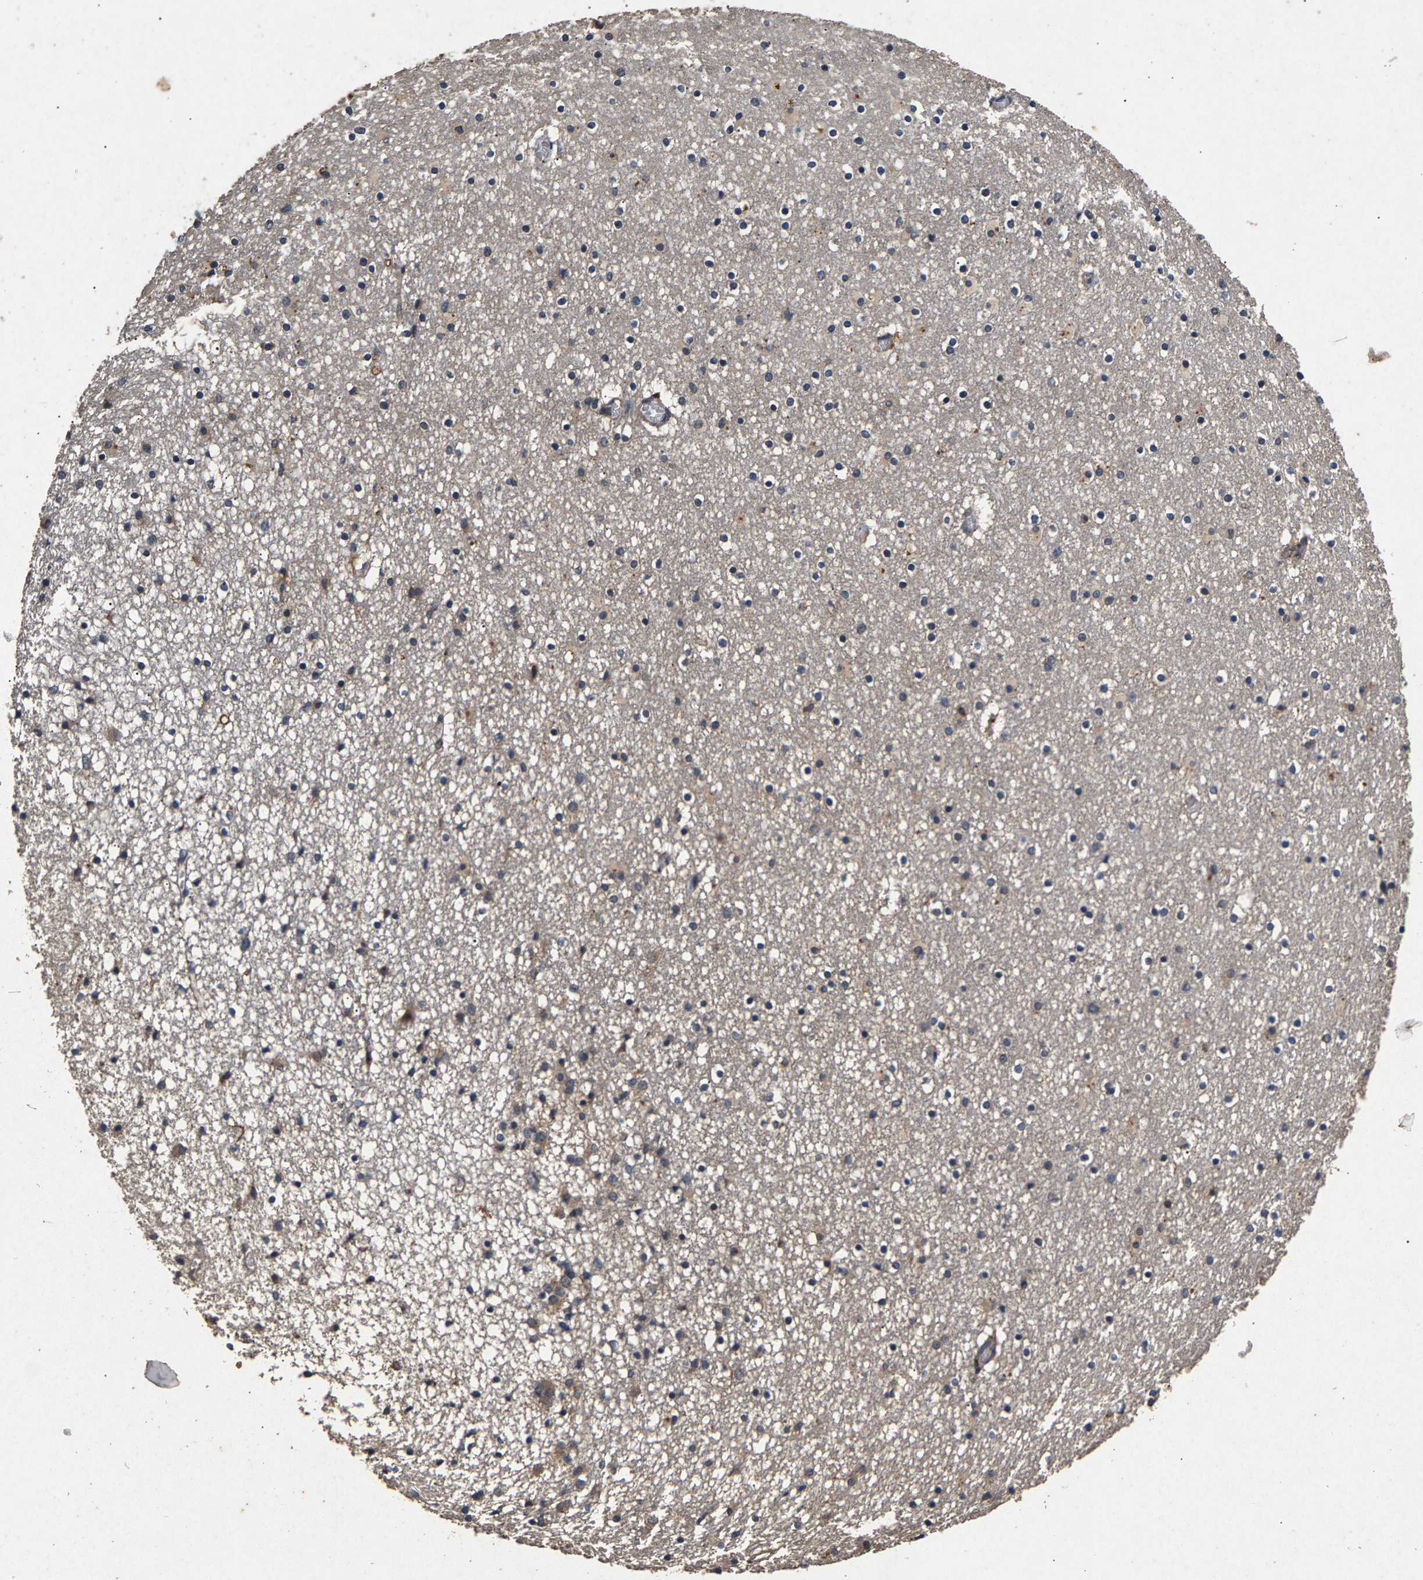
{"staining": {"intensity": "moderate", "quantity": "<25%", "location": "cytoplasmic/membranous"}, "tissue": "caudate", "cell_type": "Glial cells", "image_type": "normal", "snomed": [{"axis": "morphology", "description": "Normal tissue, NOS"}, {"axis": "topography", "description": "Lateral ventricle wall"}], "caption": "High-magnification brightfield microscopy of unremarkable caudate stained with DAB (brown) and counterstained with hematoxylin (blue). glial cells exhibit moderate cytoplasmic/membranous expression is appreciated in about<25% of cells. (Brightfield microscopy of DAB IHC at high magnification).", "gene": "PPP1CC", "patient": {"sex": "male", "age": 45}}